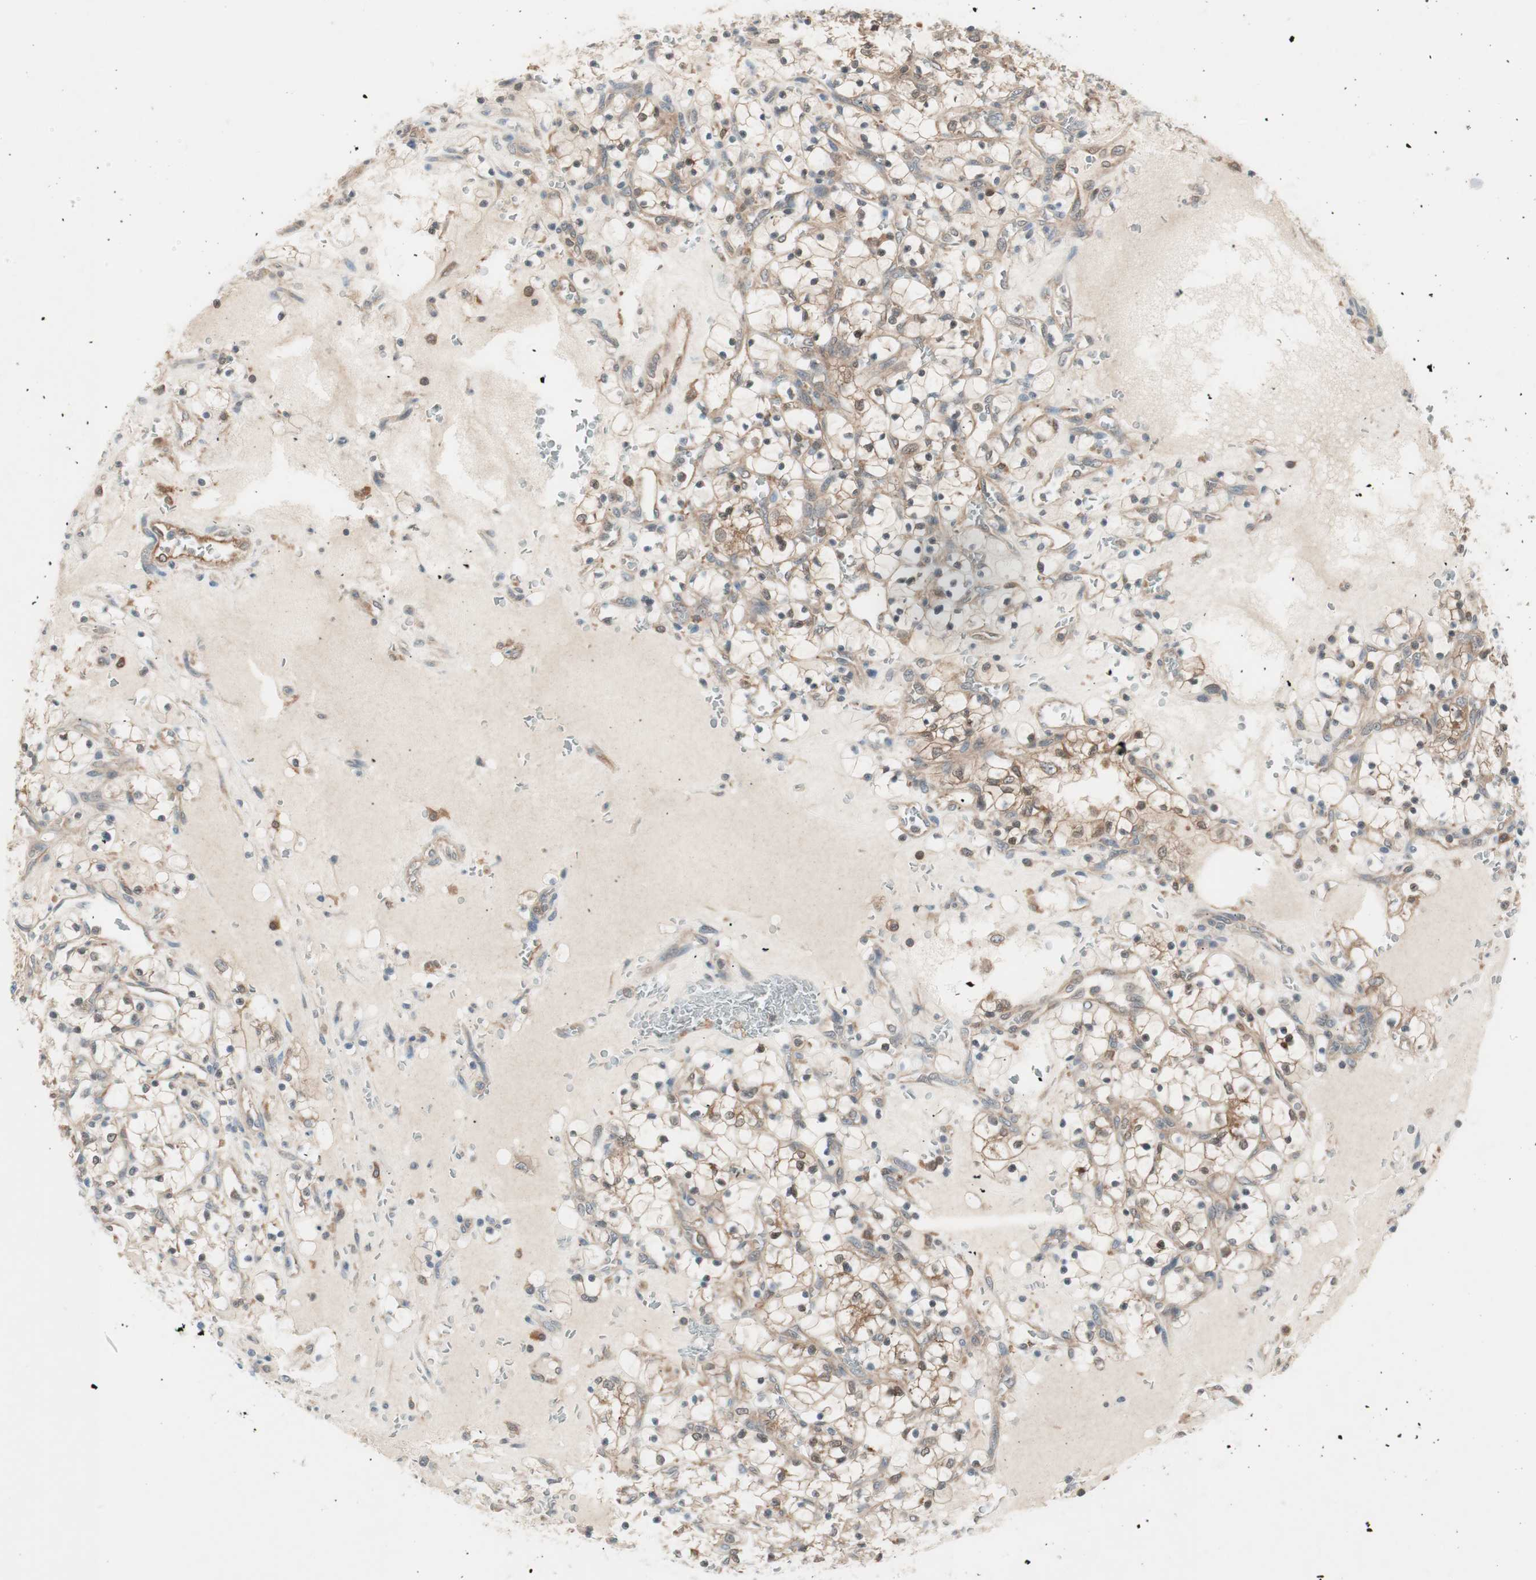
{"staining": {"intensity": "moderate", "quantity": ">75%", "location": "cytoplasmic/membranous"}, "tissue": "renal cancer", "cell_type": "Tumor cells", "image_type": "cancer", "snomed": [{"axis": "morphology", "description": "Adenocarcinoma, NOS"}, {"axis": "topography", "description": "Kidney"}], "caption": "Protein staining of renal cancer (adenocarcinoma) tissue reveals moderate cytoplasmic/membranous expression in approximately >75% of tumor cells. (DAB IHC, brown staining for protein, blue staining for nuclei).", "gene": "GALT", "patient": {"sex": "female", "age": 69}}